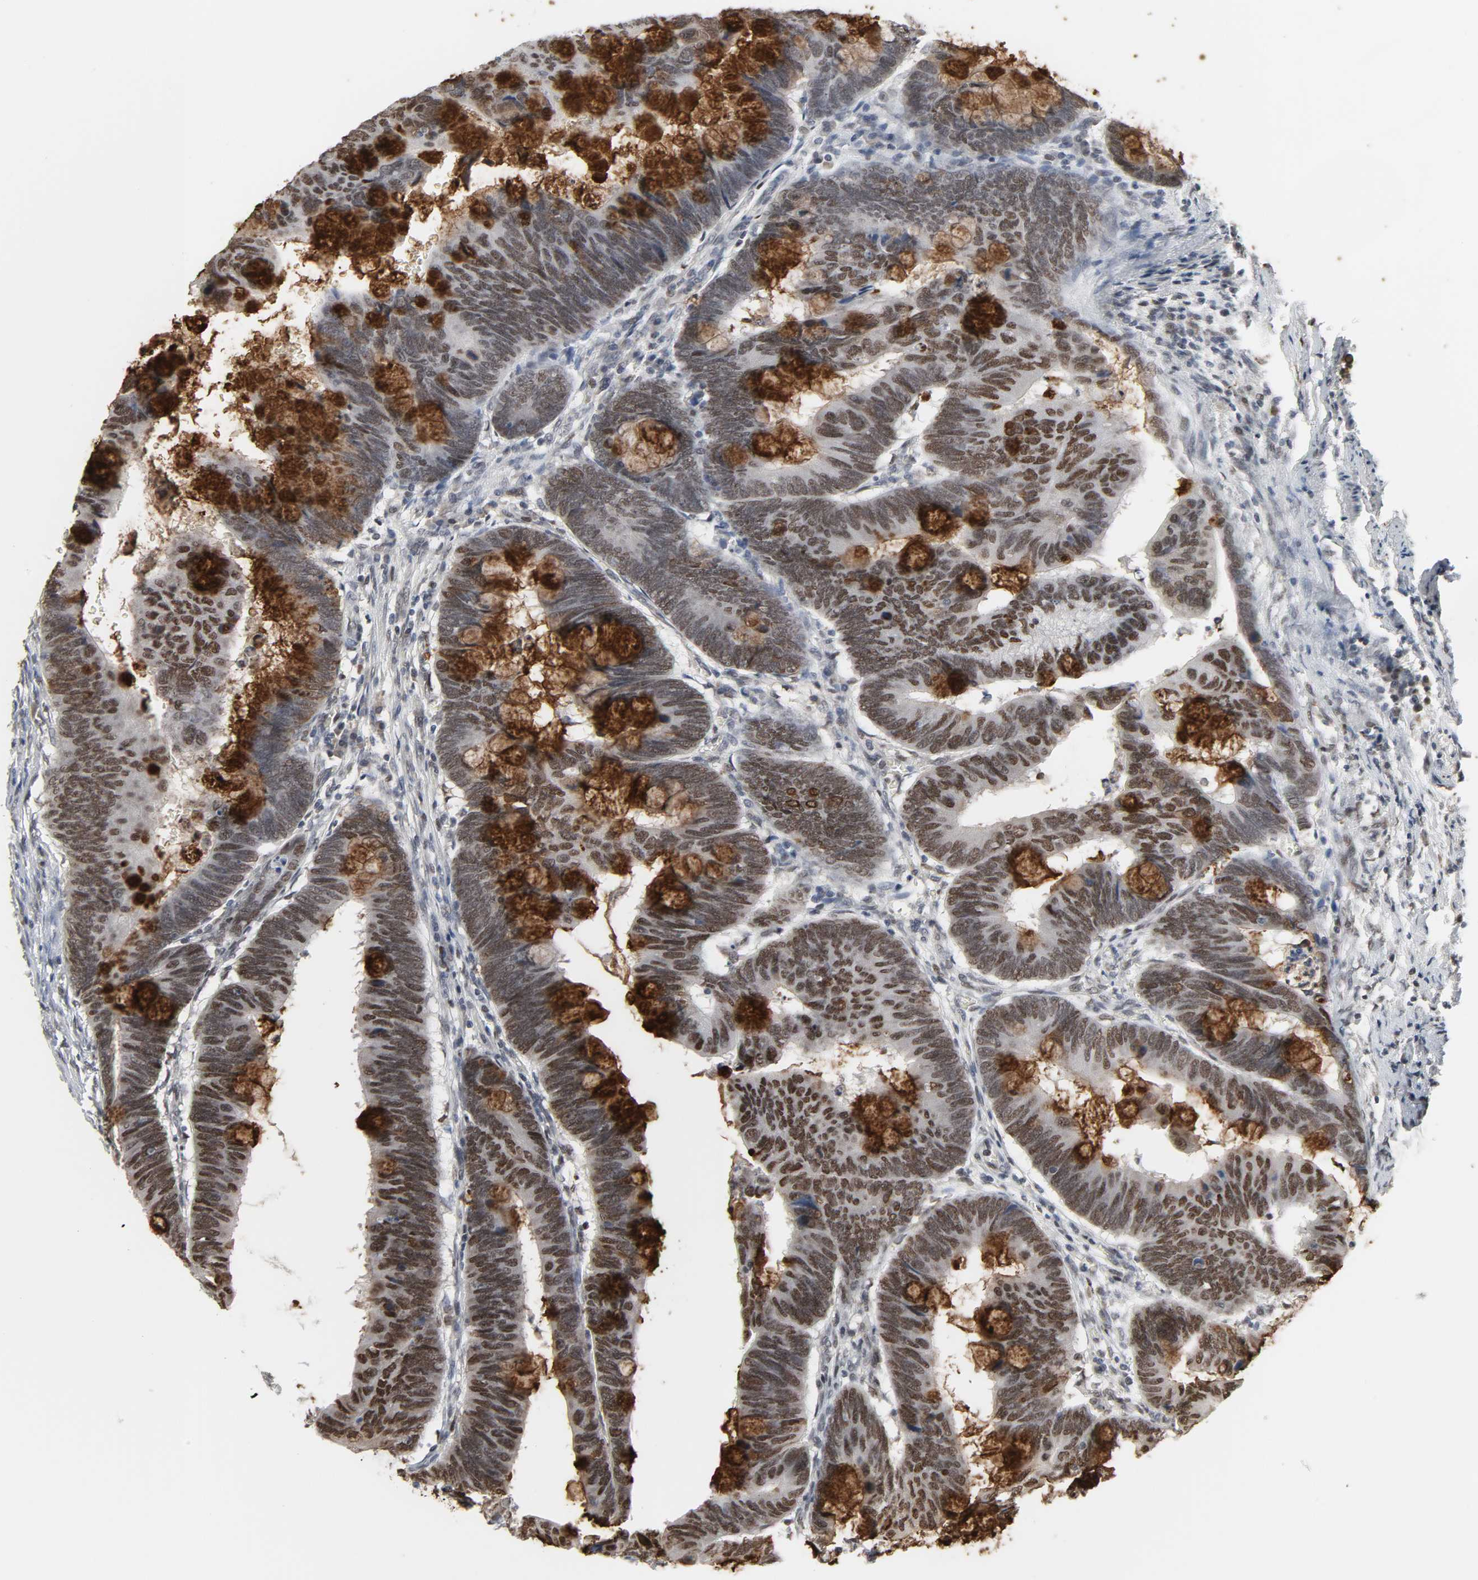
{"staining": {"intensity": "moderate", "quantity": ">75%", "location": "nuclear"}, "tissue": "colorectal cancer", "cell_type": "Tumor cells", "image_type": "cancer", "snomed": [{"axis": "morphology", "description": "Normal tissue, NOS"}, {"axis": "morphology", "description": "Adenocarcinoma, NOS"}, {"axis": "topography", "description": "Rectum"}, {"axis": "topography", "description": "Peripheral nerve tissue"}], "caption": "High-power microscopy captured an immunohistochemistry photomicrograph of adenocarcinoma (colorectal), revealing moderate nuclear staining in about >75% of tumor cells. (Brightfield microscopy of DAB IHC at high magnification).", "gene": "DAZAP1", "patient": {"sex": "male", "age": 92}}